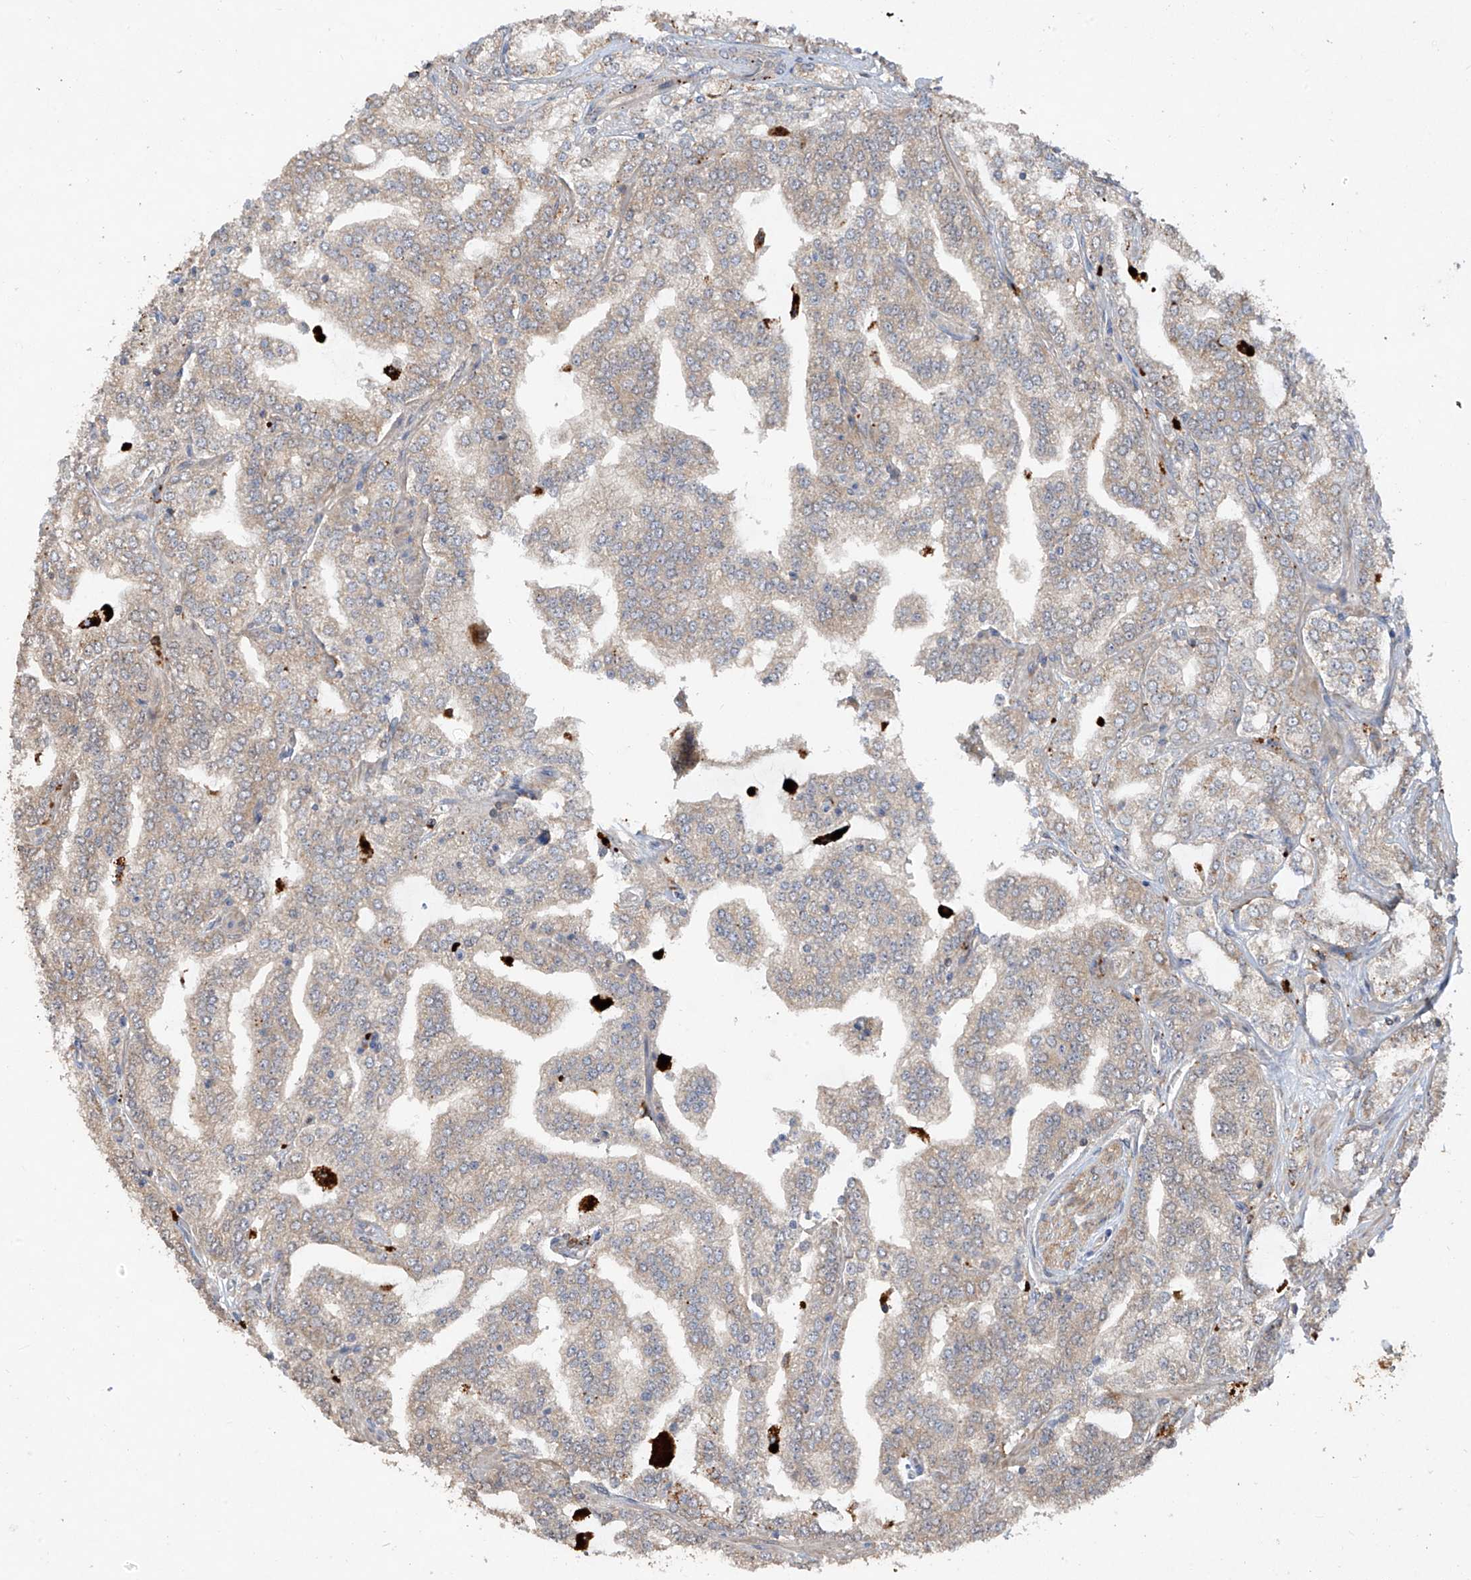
{"staining": {"intensity": "moderate", "quantity": "25%-75%", "location": "cytoplasmic/membranous"}, "tissue": "prostate cancer", "cell_type": "Tumor cells", "image_type": "cancer", "snomed": [{"axis": "morphology", "description": "Adenocarcinoma, High grade"}, {"axis": "topography", "description": "Prostate"}], "caption": "DAB (3,3'-diaminobenzidine) immunohistochemical staining of human prostate high-grade adenocarcinoma displays moderate cytoplasmic/membranous protein expression in approximately 25%-75% of tumor cells.", "gene": "LDAH", "patient": {"sex": "male", "age": 64}}